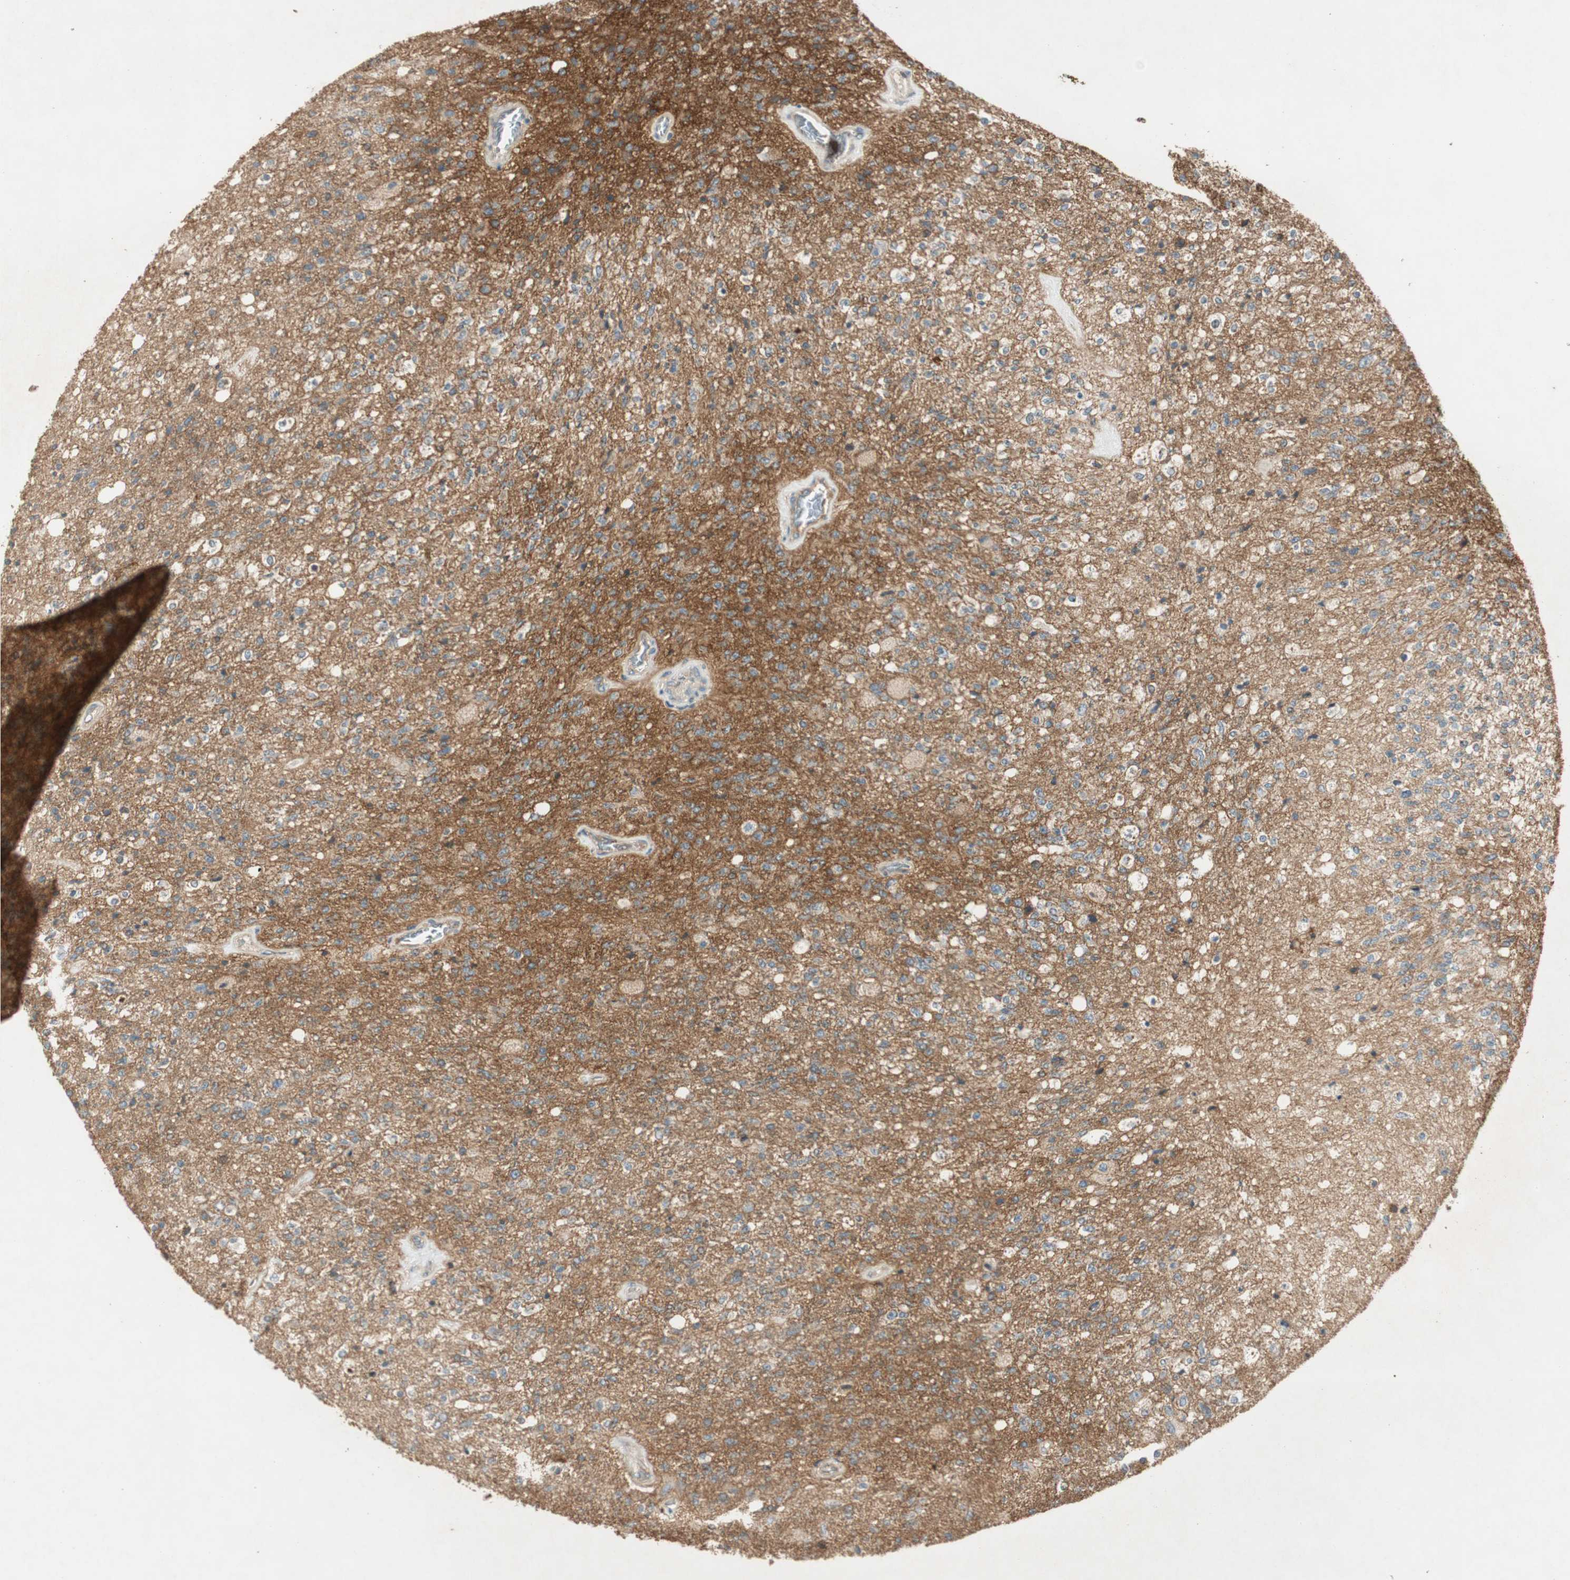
{"staining": {"intensity": "moderate", "quantity": ">75%", "location": "cytoplasmic/membranous"}, "tissue": "glioma", "cell_type": "Tumor cells", "image_type": "cancer", "snomed": [{"axis": "morphology", "description": "Normal tissue, NOS"}, {"axis": "morphology", "description": "Glioma, malignant, High grade"}, {"axis": "topography", "description": "Cerebral cortex"}], "caption": "DAB immunohistochemical staining of human malignant high-grade glioma demonstrates moderate cytoplasmic/membranous protein positivity in approximately >75% of tumor cells.", "gene": "BTN3A3", "patient": {"sex": "male", "age": 77}}